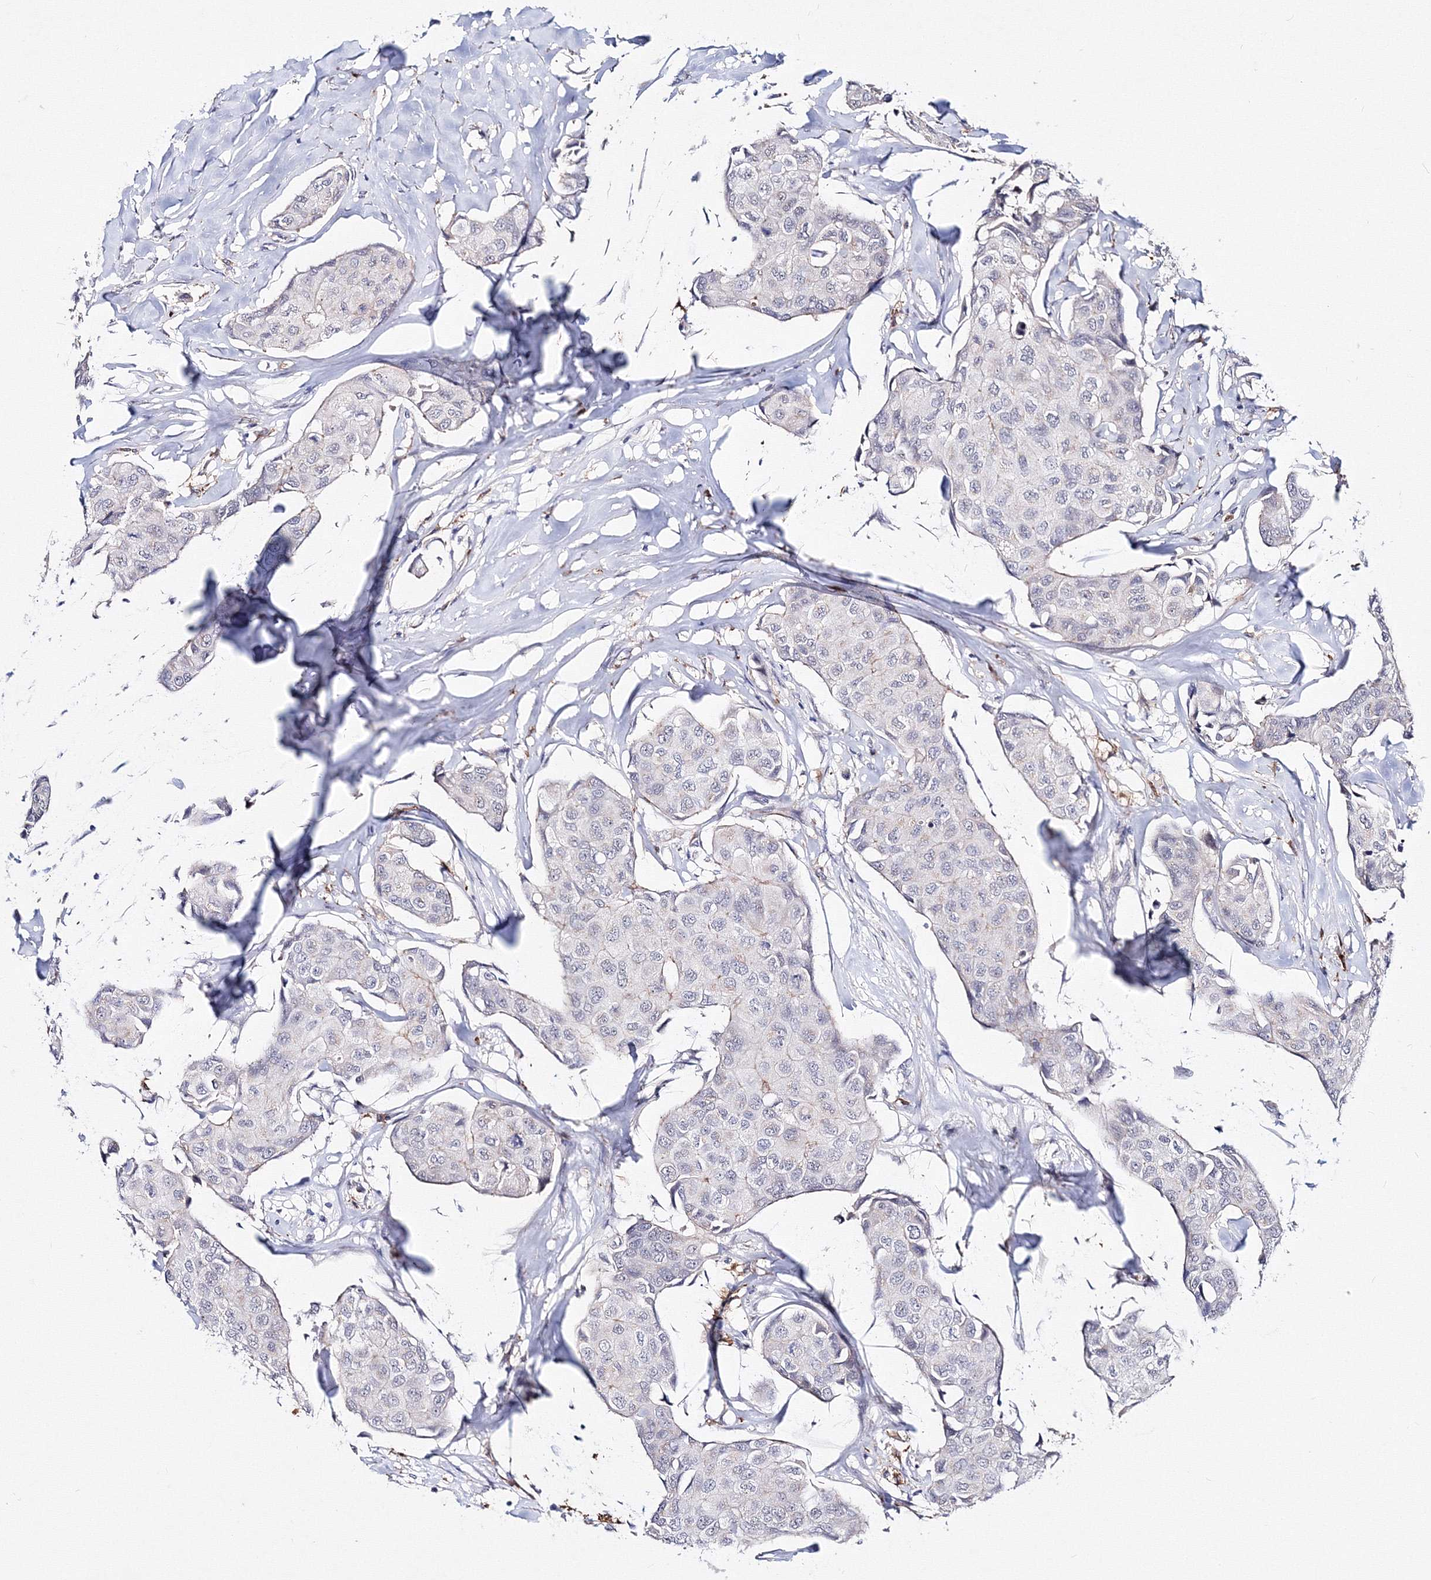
{"staining": {"intensity": "negative", "quantity": "none", "location": "none"}, "tissue": "breast cancer", "cell_type": "Tumor cells", "image_type": "cancer", "snomed": [{"axis": "morphology", "description": "Duct carcinoma"}, {"axis": "topography", "description": "Breast"}], "caption": "DAB immunohistochemical staining of breast invasive ductal carcinoma shows no significant expression in tumor cells.", "gene": "C11orf52", "patient": {"sex": "female", "age": 80}}